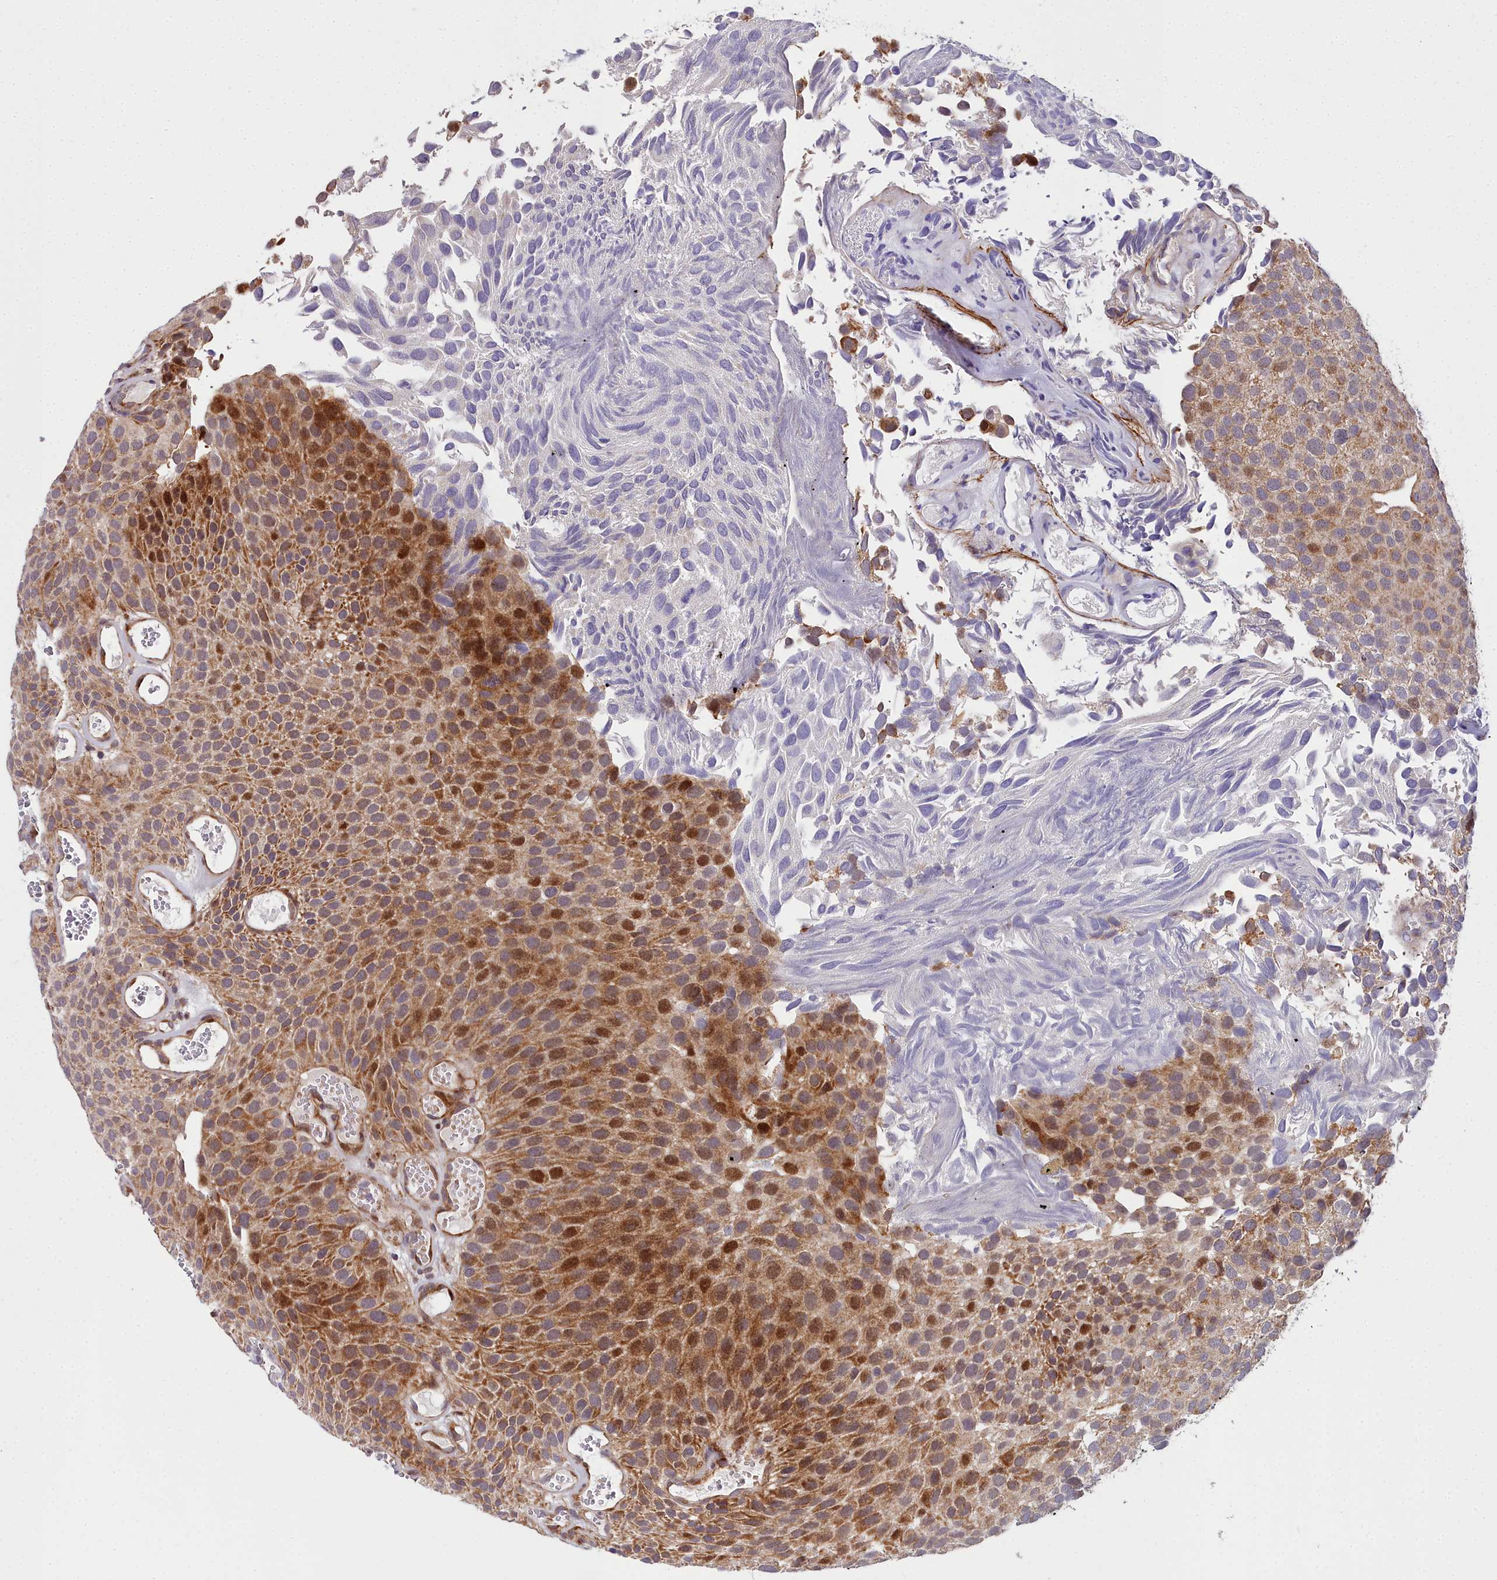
{"staining": {"intensity": "strong", "quantity": ">75%", "location": "cytoplasmic/membranous,nuclear"}, "tissue": "urothelial cancer", "cell_type": "Tumor cells", "image_type": "cancer", "snomed": [{"axis": "morphology", "description": "Urothelial carcinoma, Low grade"}, {"axis": "topography", "description": "Urinary bladder"}], "caption": "Protein expression analysis of low-grade urothelial carcinoma exhibits strong cytoplasmic/membranous and nuclear positivity in about >75% of tumor cells. The staining was performed using DAB, with brown indicating positive protein expression. Nuclei are stained blue with hematoxylin.", "gene": "MRPS11", "patient": {"sex": "male", "age": 89}}